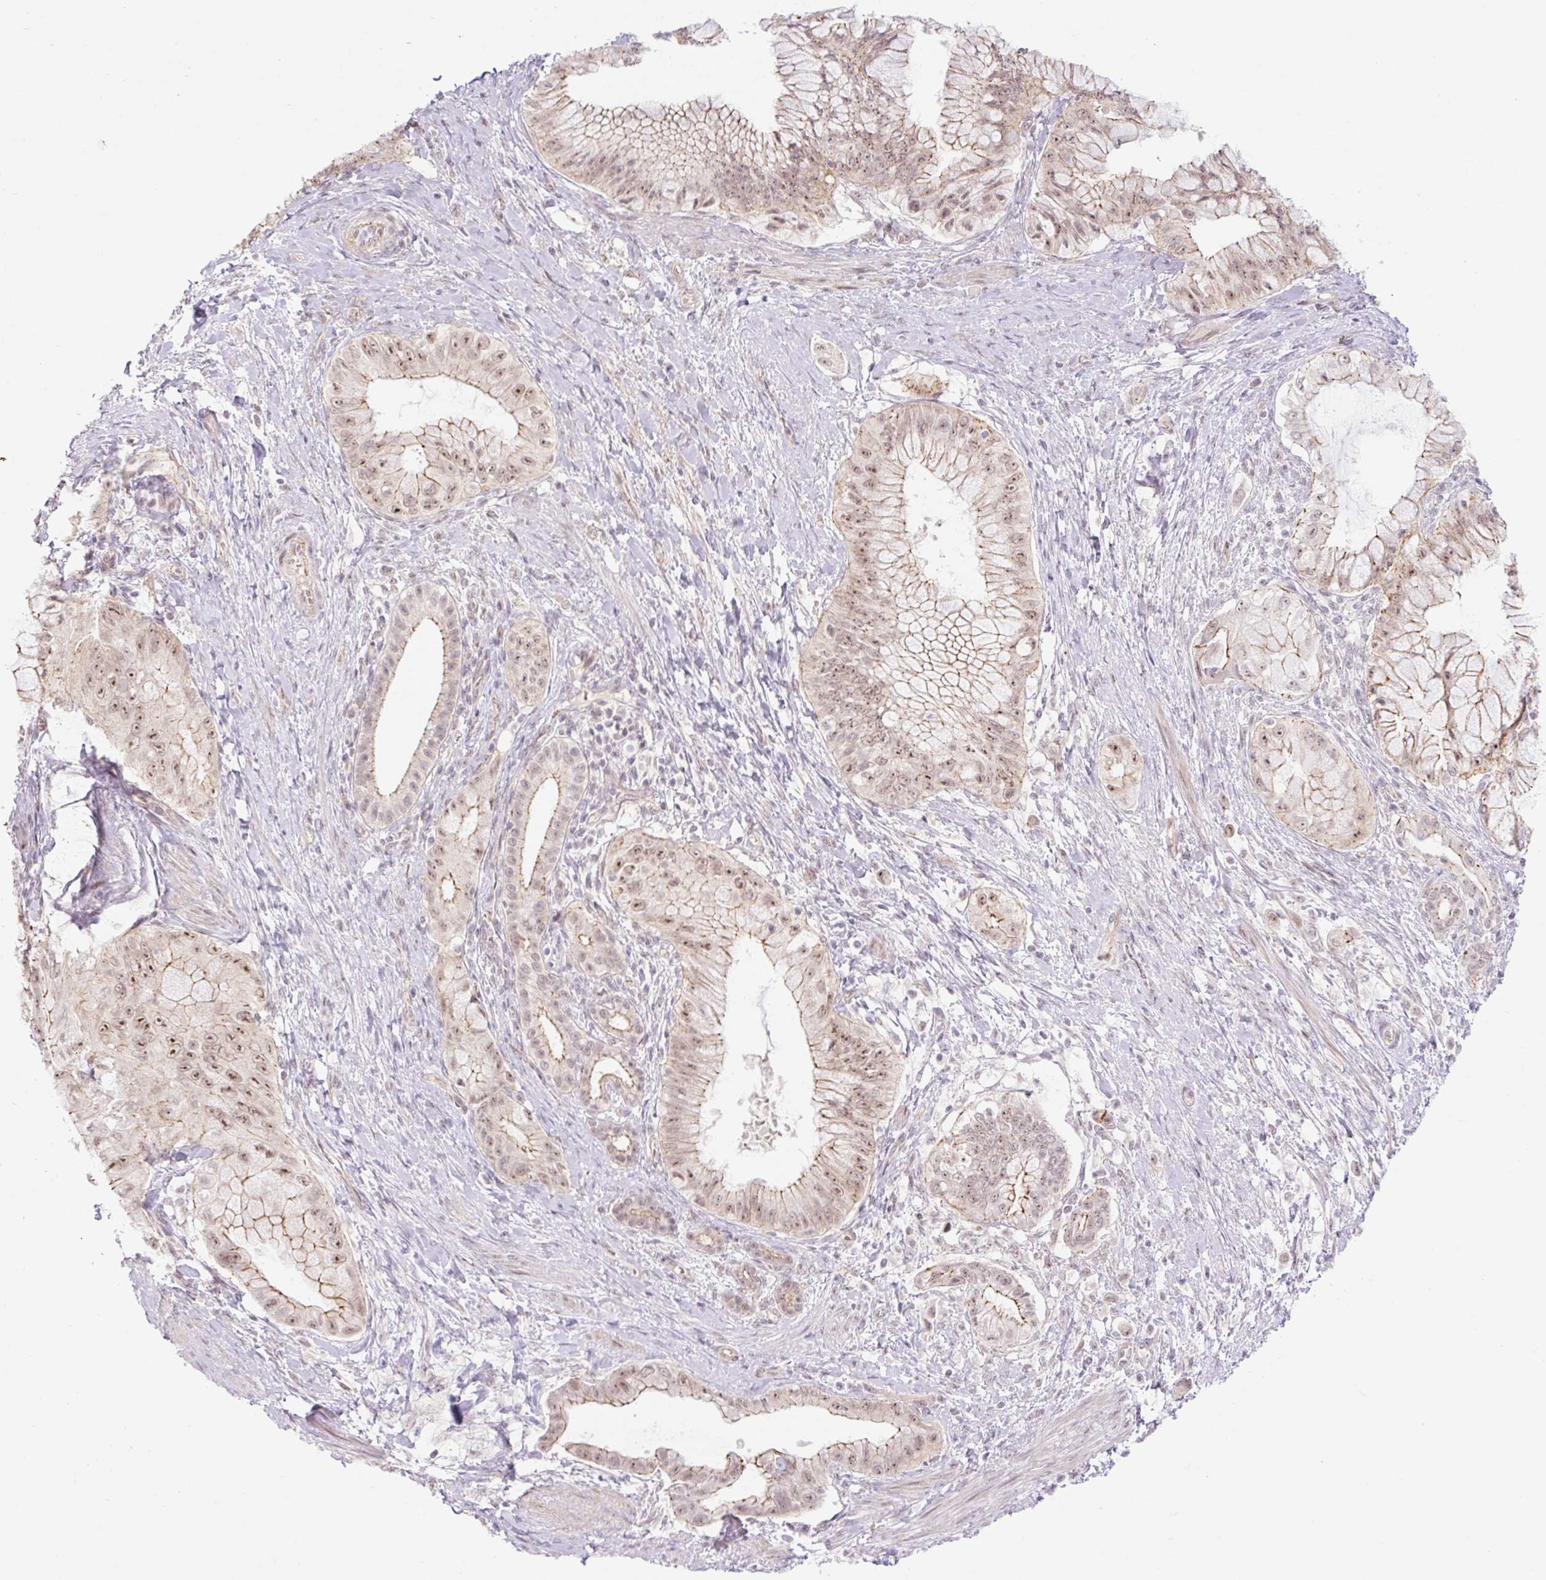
{"staining": {"intensity": "moderate", "quantity": ">75%", "location": "cytoplasmic/membranous,nuclear"}, "tissue": "pancreatic cancer", "cell_type": "Tumor cells", "image_type": "cancer", "snomed": [{"axis": "morphology", "description": "Adenocarcinoma, NOS"}, {"axis": "topography", "description": "Pancreas"}], "caption": "The immunohistochemical stain shows moderate cytoplasmic/membranous and nuclear staining in tumor cells of pancreatic cancer tissue.", "gene": "ICE1", "patient": {"sex": "male", "age": 48}}